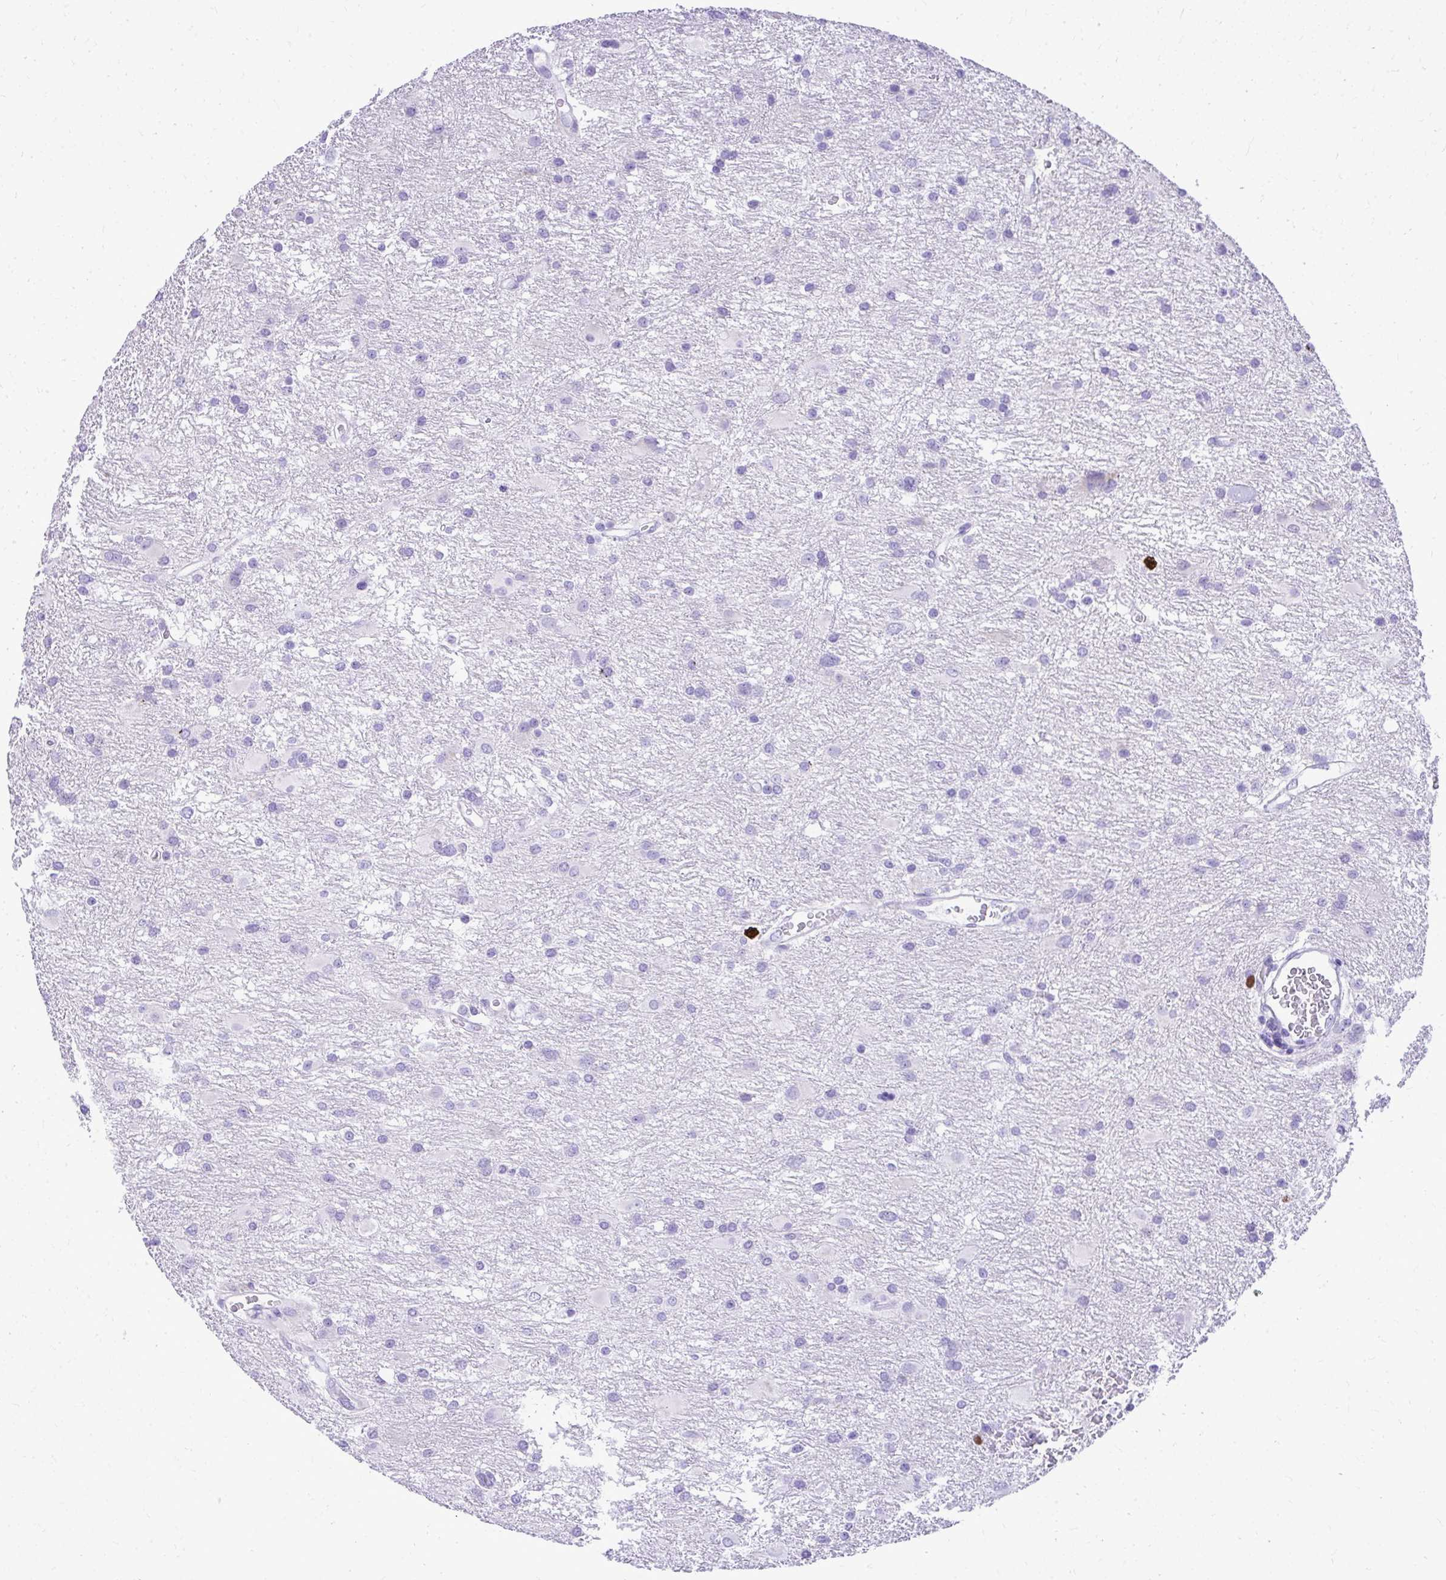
{"staining": {"intensity": "negative", "quantity": "none", "location": "none"}, "tissue": "glioma", "cell_type": "Tumor cells", "image_type": "cancer", "snomed": [{"axis": "morphology", "description": "Glioma, malignant, High grade"}, {"axis": "topography", "description": "Brain"}], "caption": "This photomicrograph is of malignant glioma (high-grade) stained with IHC to label a protein in brown with the nuclei are counter-stained blue. There is no positivity in tumor cells. (Stains: DAB (3,3'-diaminobenzidine) IHC with hematoxylin counter stain, Microscopy: brightfield microscopy at high magnification).", "gene": "RALYL", "patient": {"sex": "male", "age": 53}}